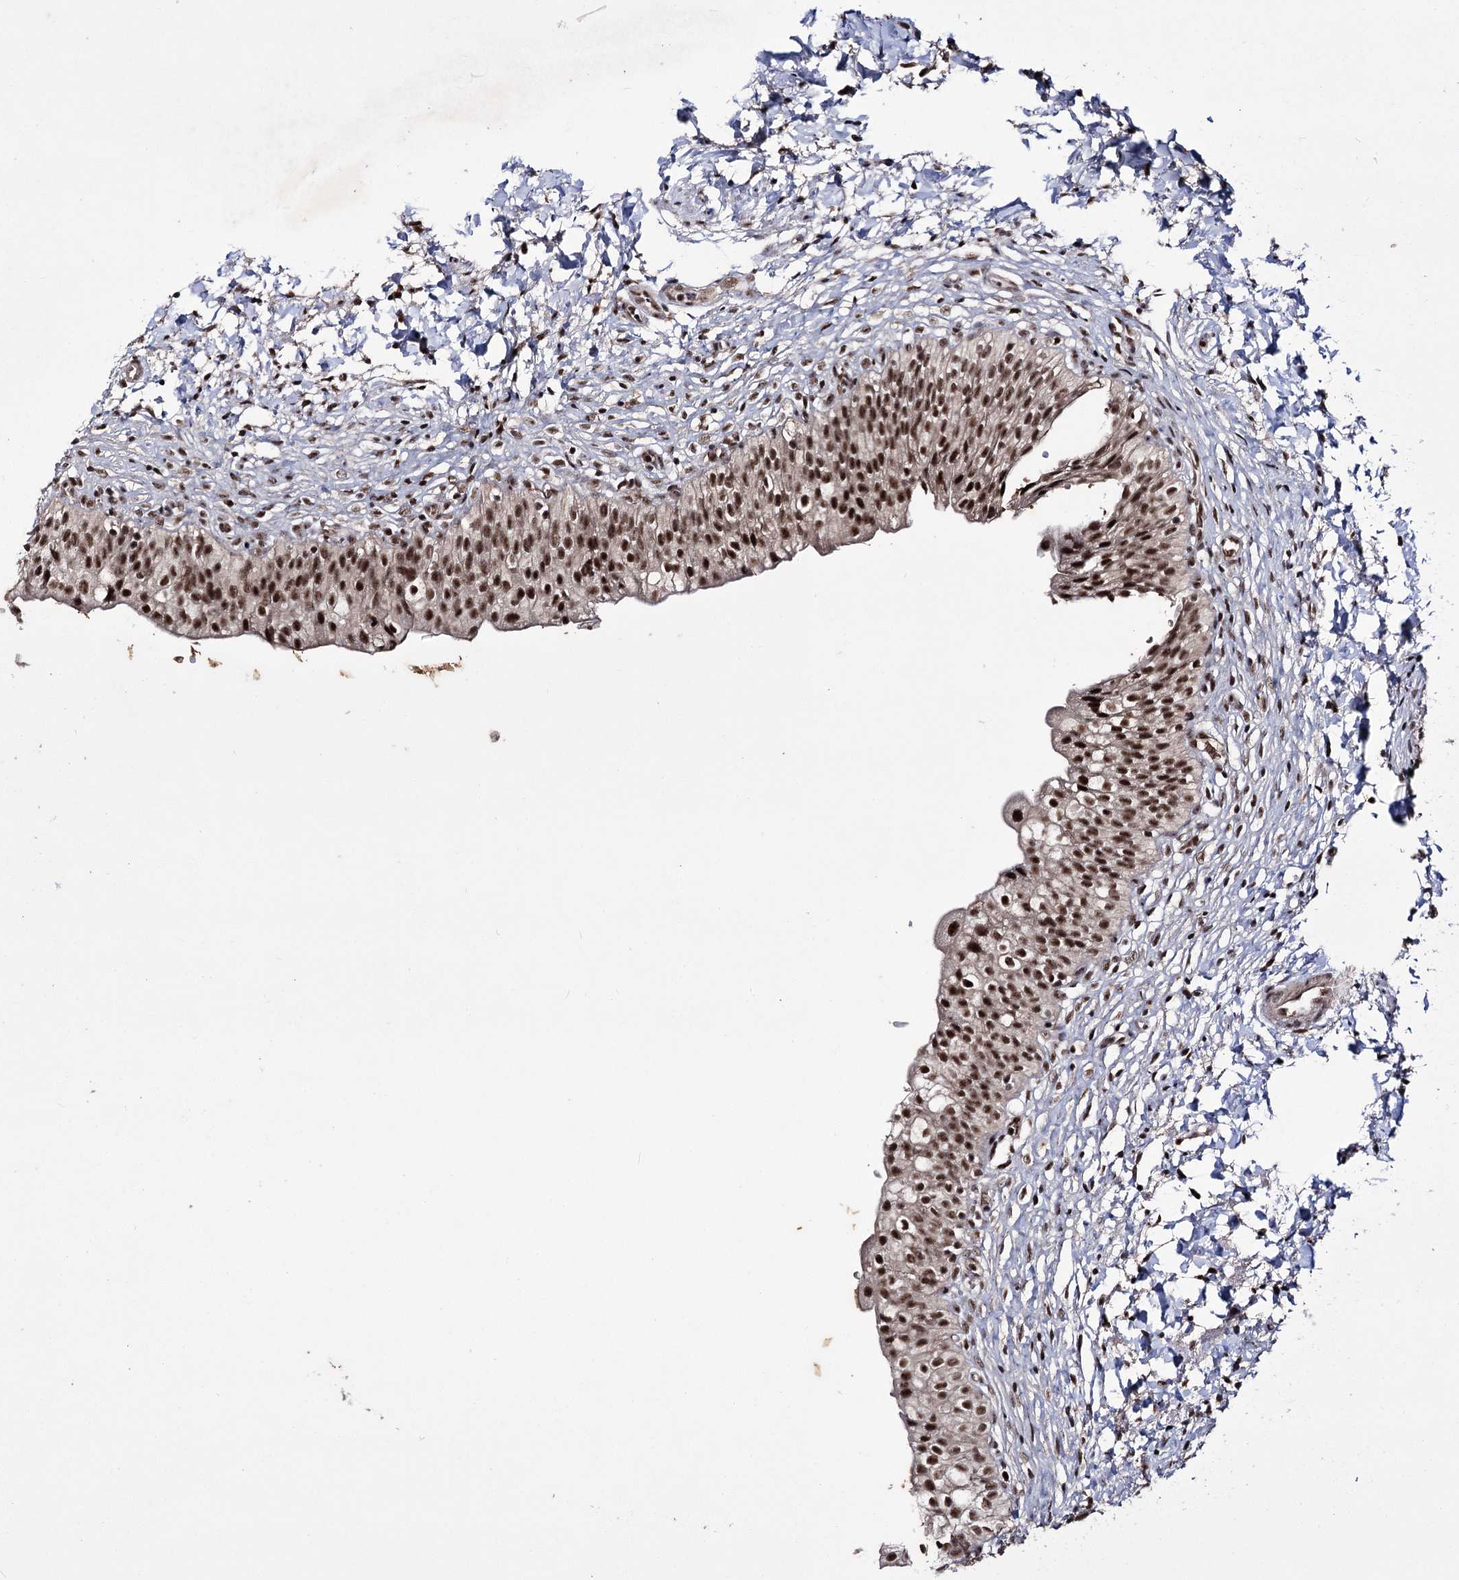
{"staining": {"intensity": "strong", "quantity": ">75%", "location": "nuclear"}, "tissue": "urinary bladder", "cell_type": "Urothelial cells", "image_type": "normal", "snomed": [{"axis": "morphology", "description": "Normal tissue, NOS"}, {"axis": "topography", "description": "Urinary bladder"}], "caption": "IHC (DAB) staining of benign human urinary bladder displays strong nuclear protein expression in about >75% of urothelial cells. (Brightfield microscopy of DAB IHC at high magnification).", "gene": "PRPF40A", "patient": {"sex": "male", "age": 55}}